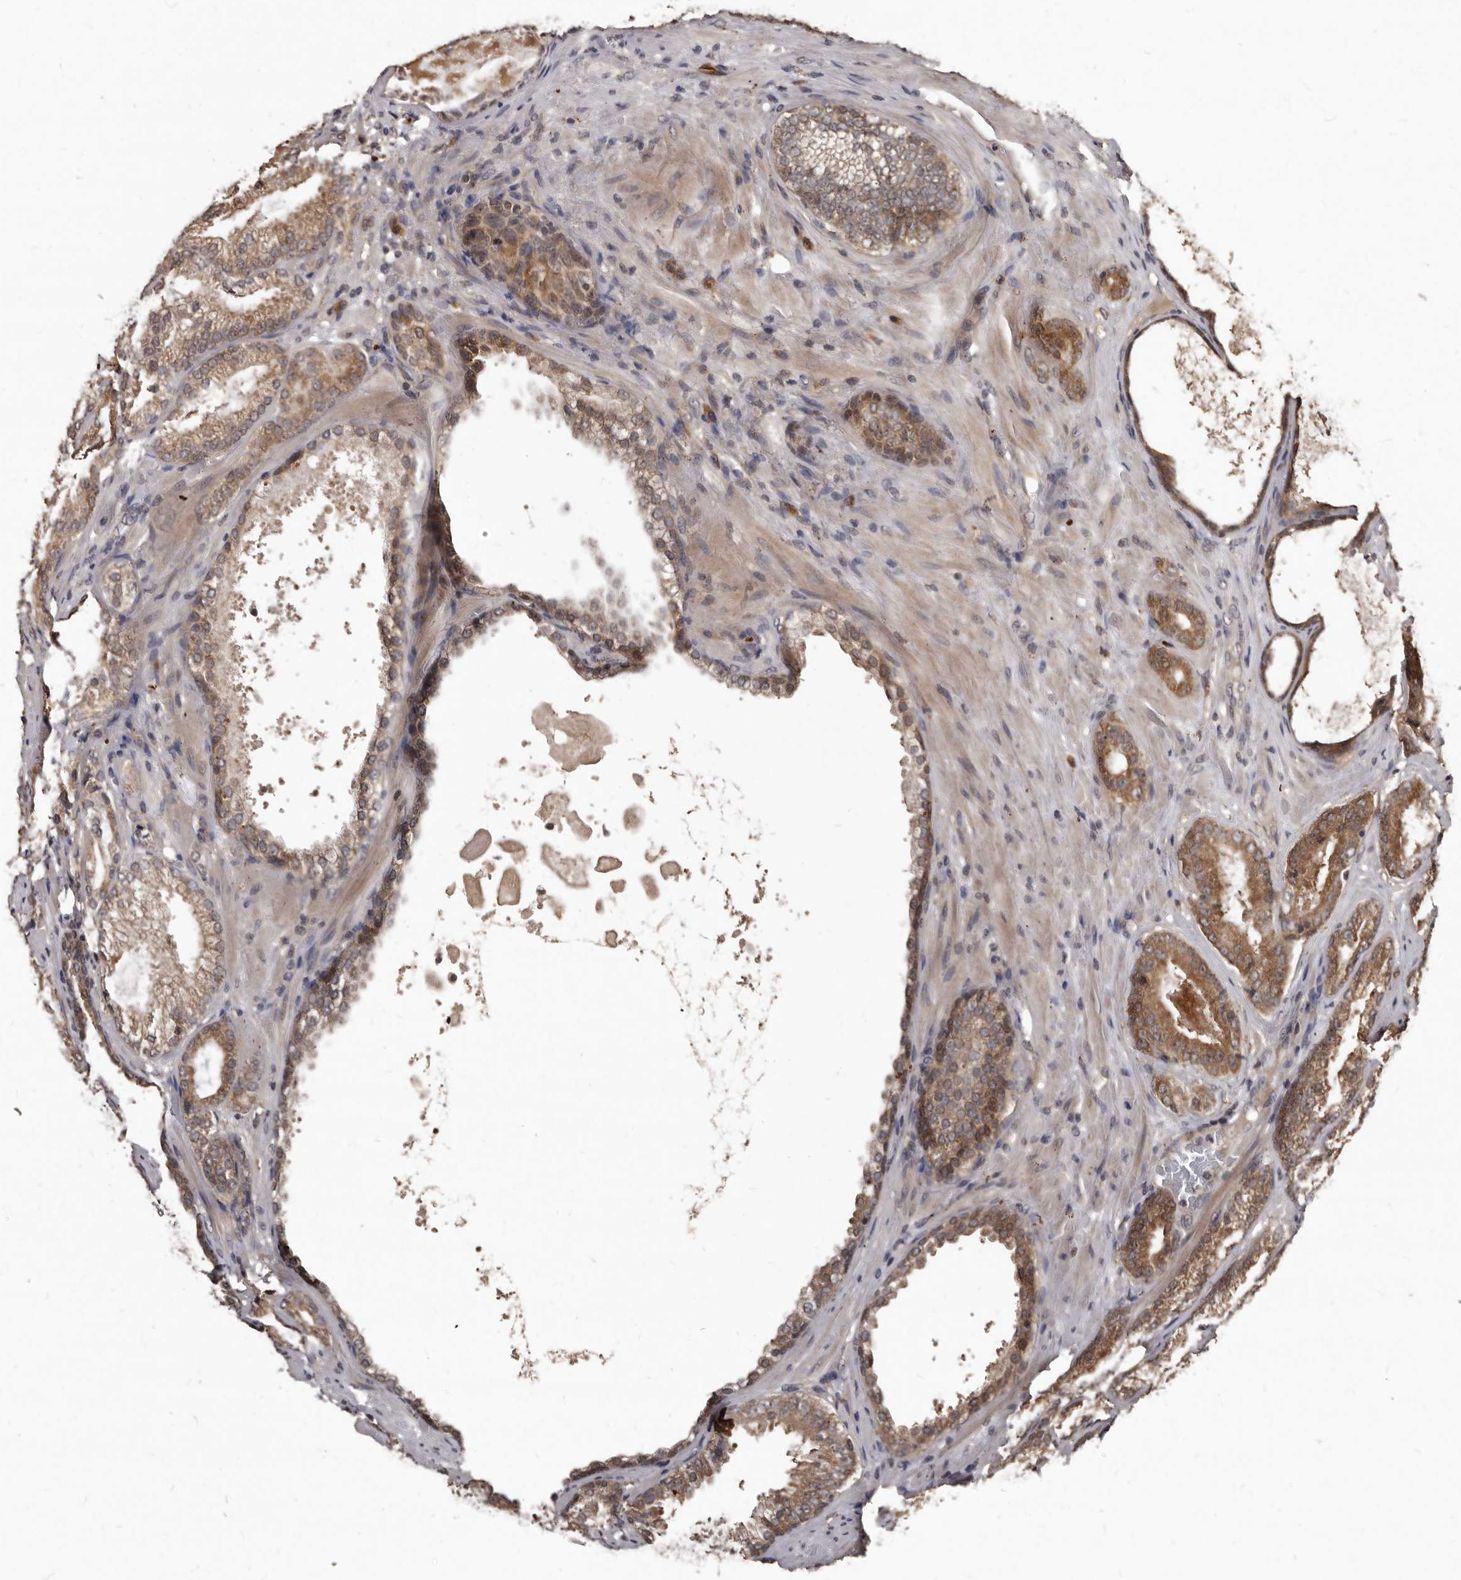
{"staining": {"intensity": "moderate", "quantity": ">75%", "location": "cytoplasmic/membranous"}, "tissue": "prostate cancer", "cell_type": "Tumor cells", "image_type": "cancer", "snomed": [{"axis": "morphology", "description": "Normal morphology"}, {"axis": "morphology", "description": "Adenocarcinoma, Low grade"}, {"axis": "topography", "description": "Prostate"}], "caption": "Prostate cancer tissue displays moderate cytoplasmic/membranous staining in about >75% of tumor cells", "gene": "PMVK", "patient": {"sex": "male", "age": 72}}